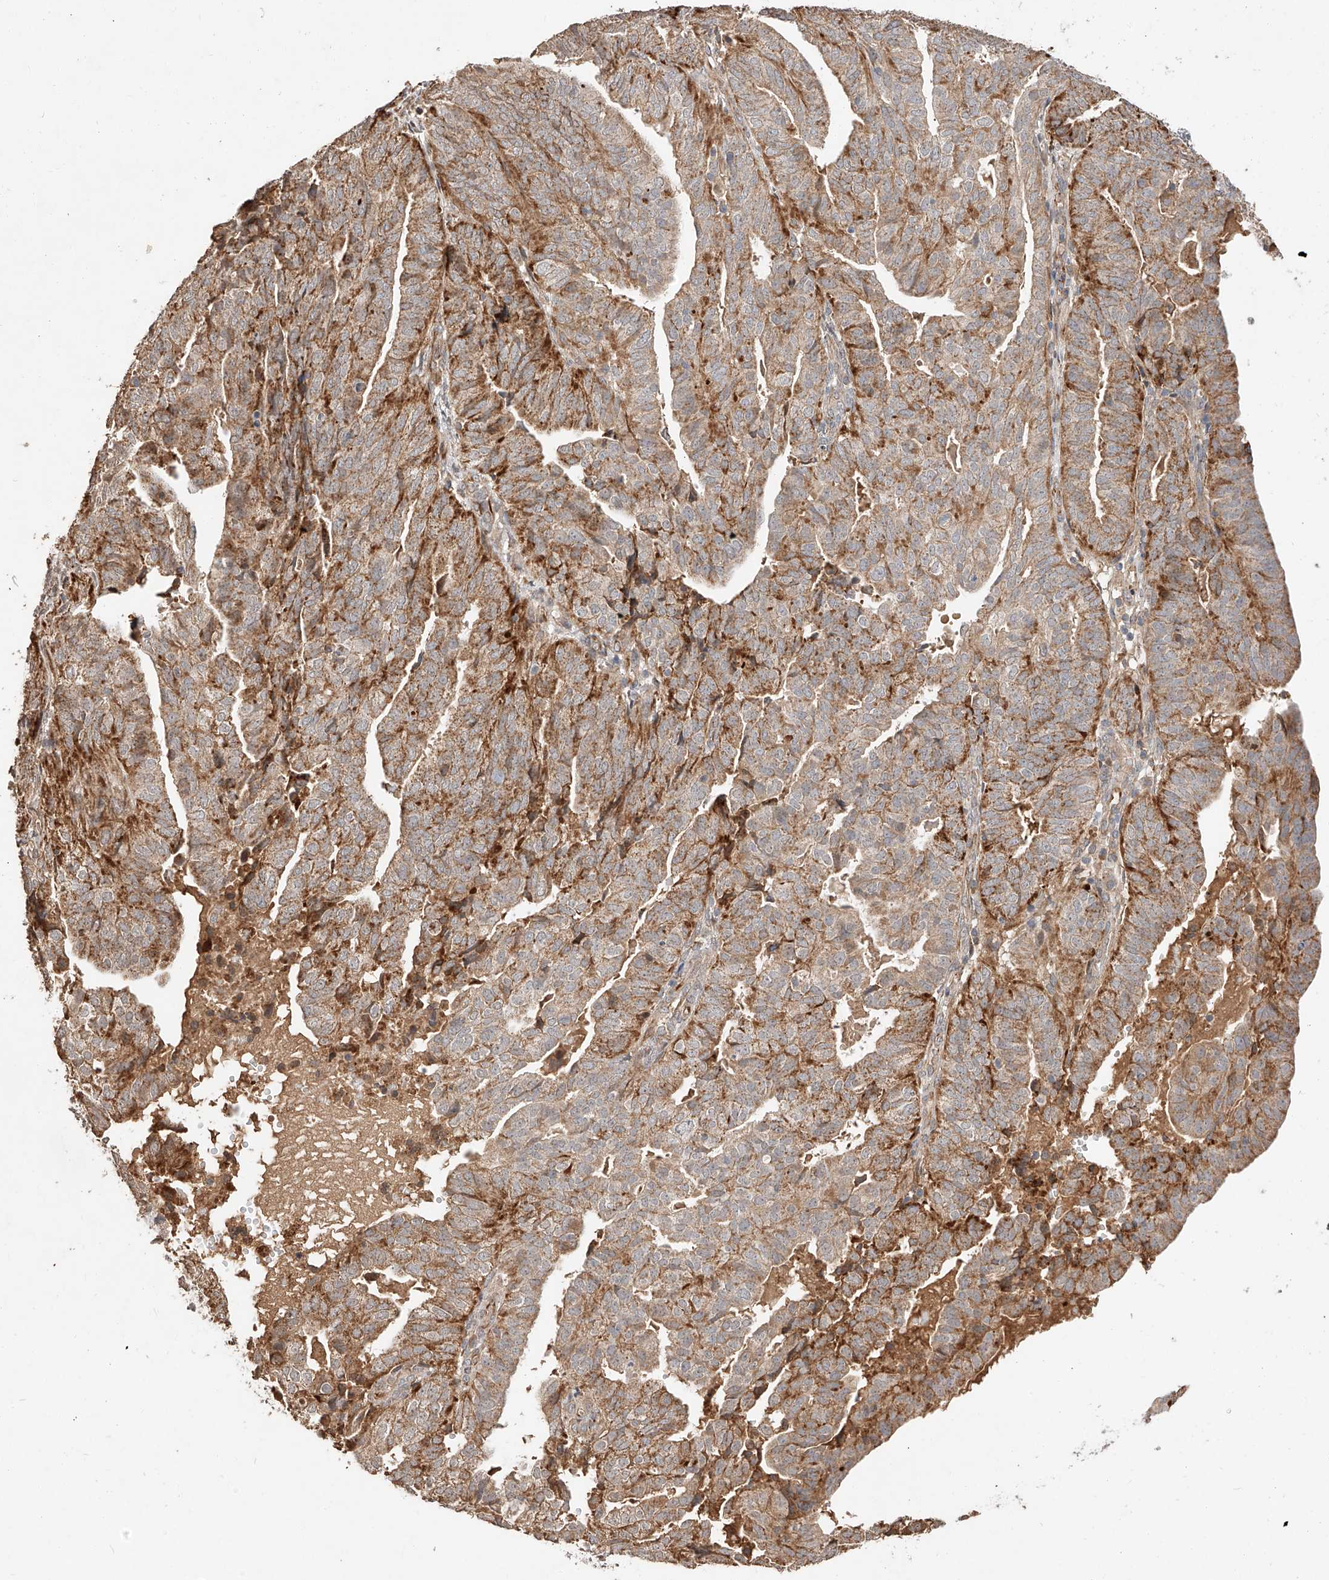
{"staining": {"intensity": "moderate", "quantity": ">75%", "location": "cytoplasmic/membranous"}, "tissue": "endometrial cancer", "cell_type": "Tumor cells", "image_type": "cancer", "snomed": [{"axis": "morphology", "description": "Adenocarcinoma, NOS"}, {"axis": "topography", "description": "Uterus"}], "caption": "An immunohistochemistry histopathology image of neoplastic tissue is shown. Protein staining in brown highlights moderate cytoplasmic/membranous positivity in adenocarcinoma (endometrial) within tumor cells. The staining was performed using DAB (3,3'-diaminobenzidine) to visualize the protein expression in brown, while the nuclei were stained in blue with hematoxylin (Magnification: 20x).", "gene": "SUSD6", "patient": {"sex": "female", "age": 77}}